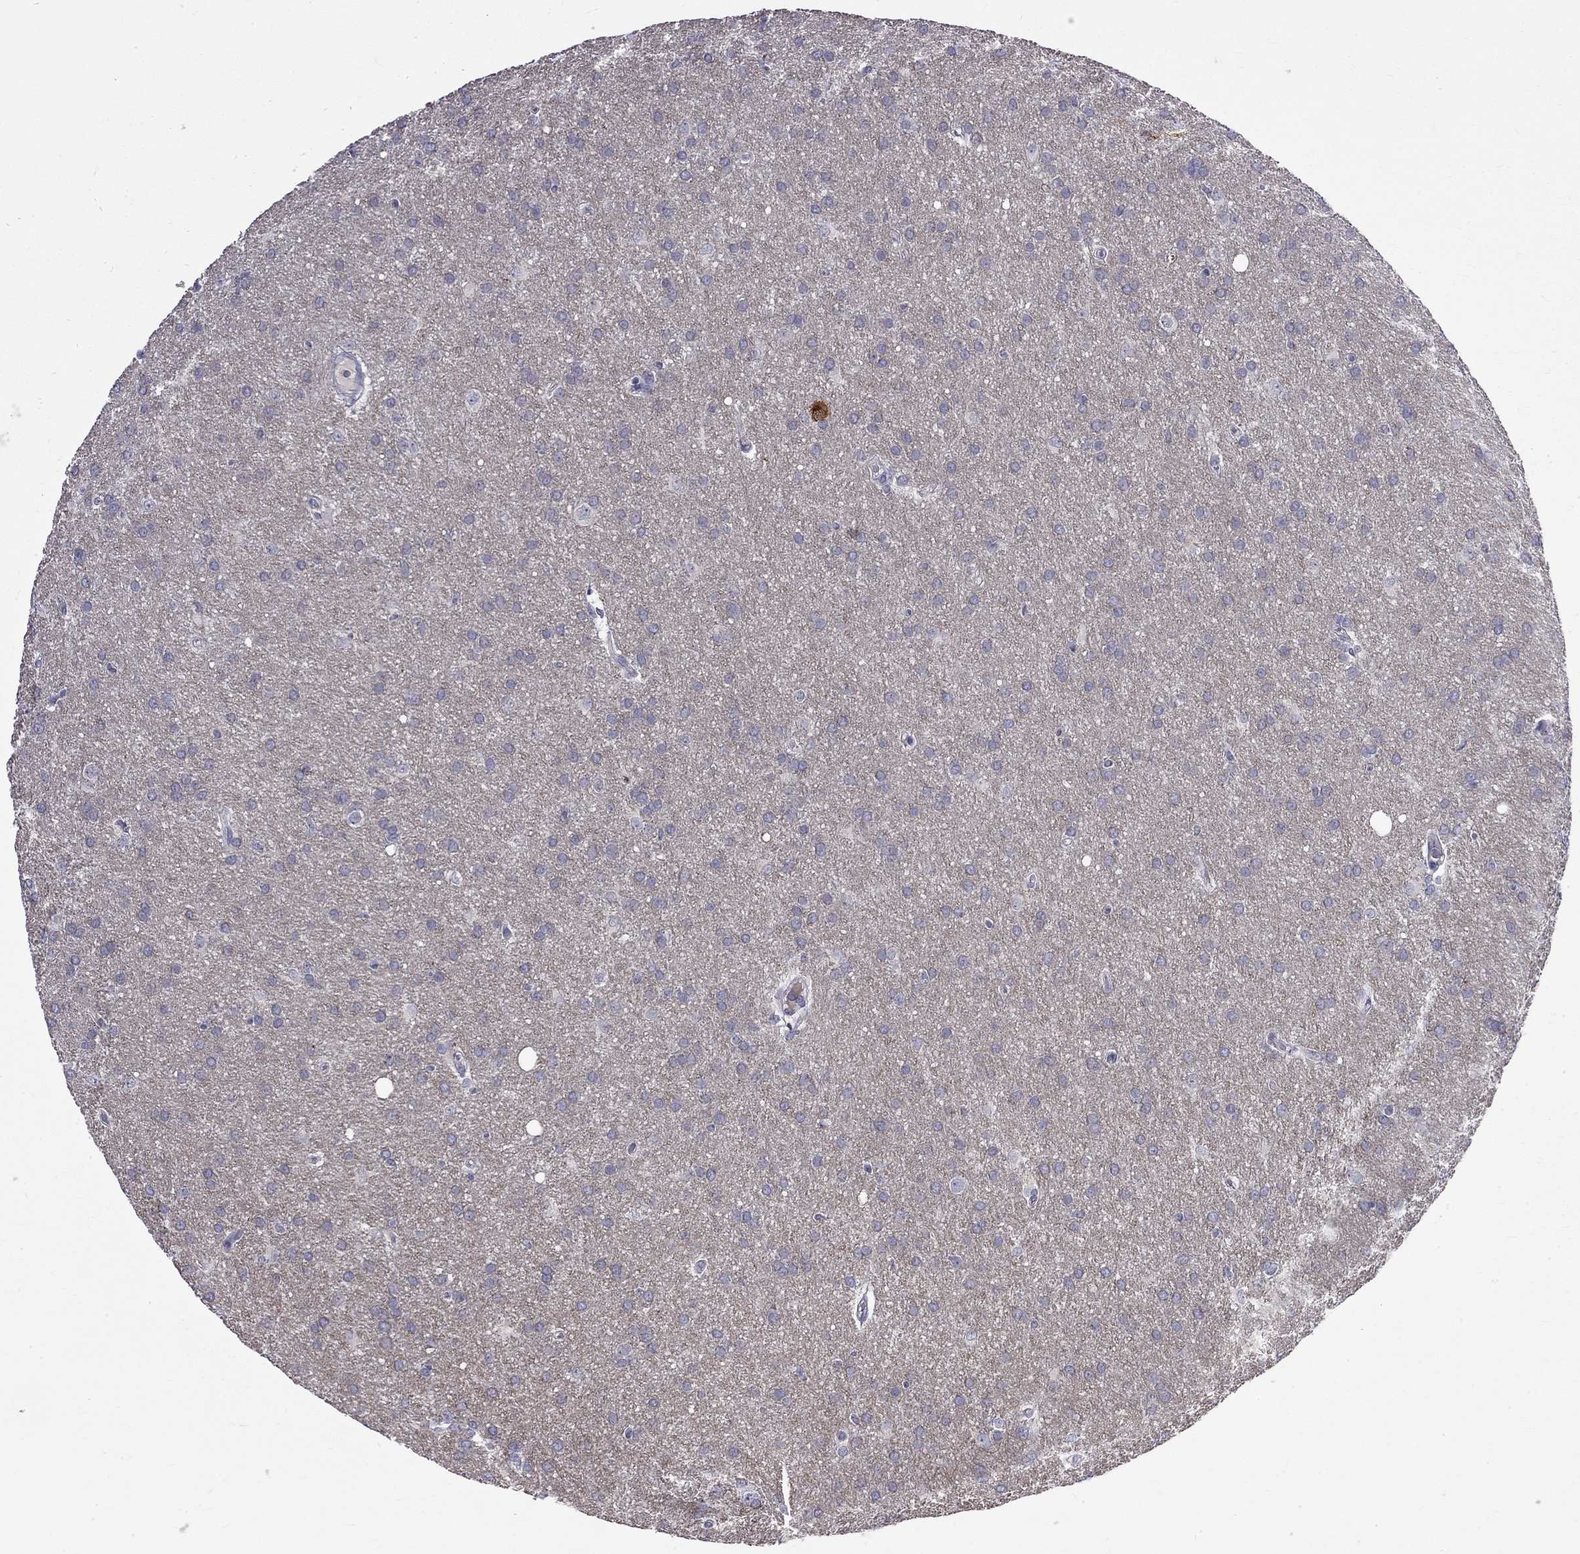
{"staining": {"intensity": "negative", "quantity": "none", "location": "none"}, "tissue": "glioma", "cell_type": "Tumor cells", "image_type": "cancer", "snomed": [{"axis": "morphology", "description": "Glioma, malignant, Low grade"}, {"axis": "topography", "description": "Brain"}], "caption": "IHC of low-grade glioma (malignant) demonstrates no staining in tumor cells.", "gene": "RTL9", "patient": {"sex": "female", "age": 32}}